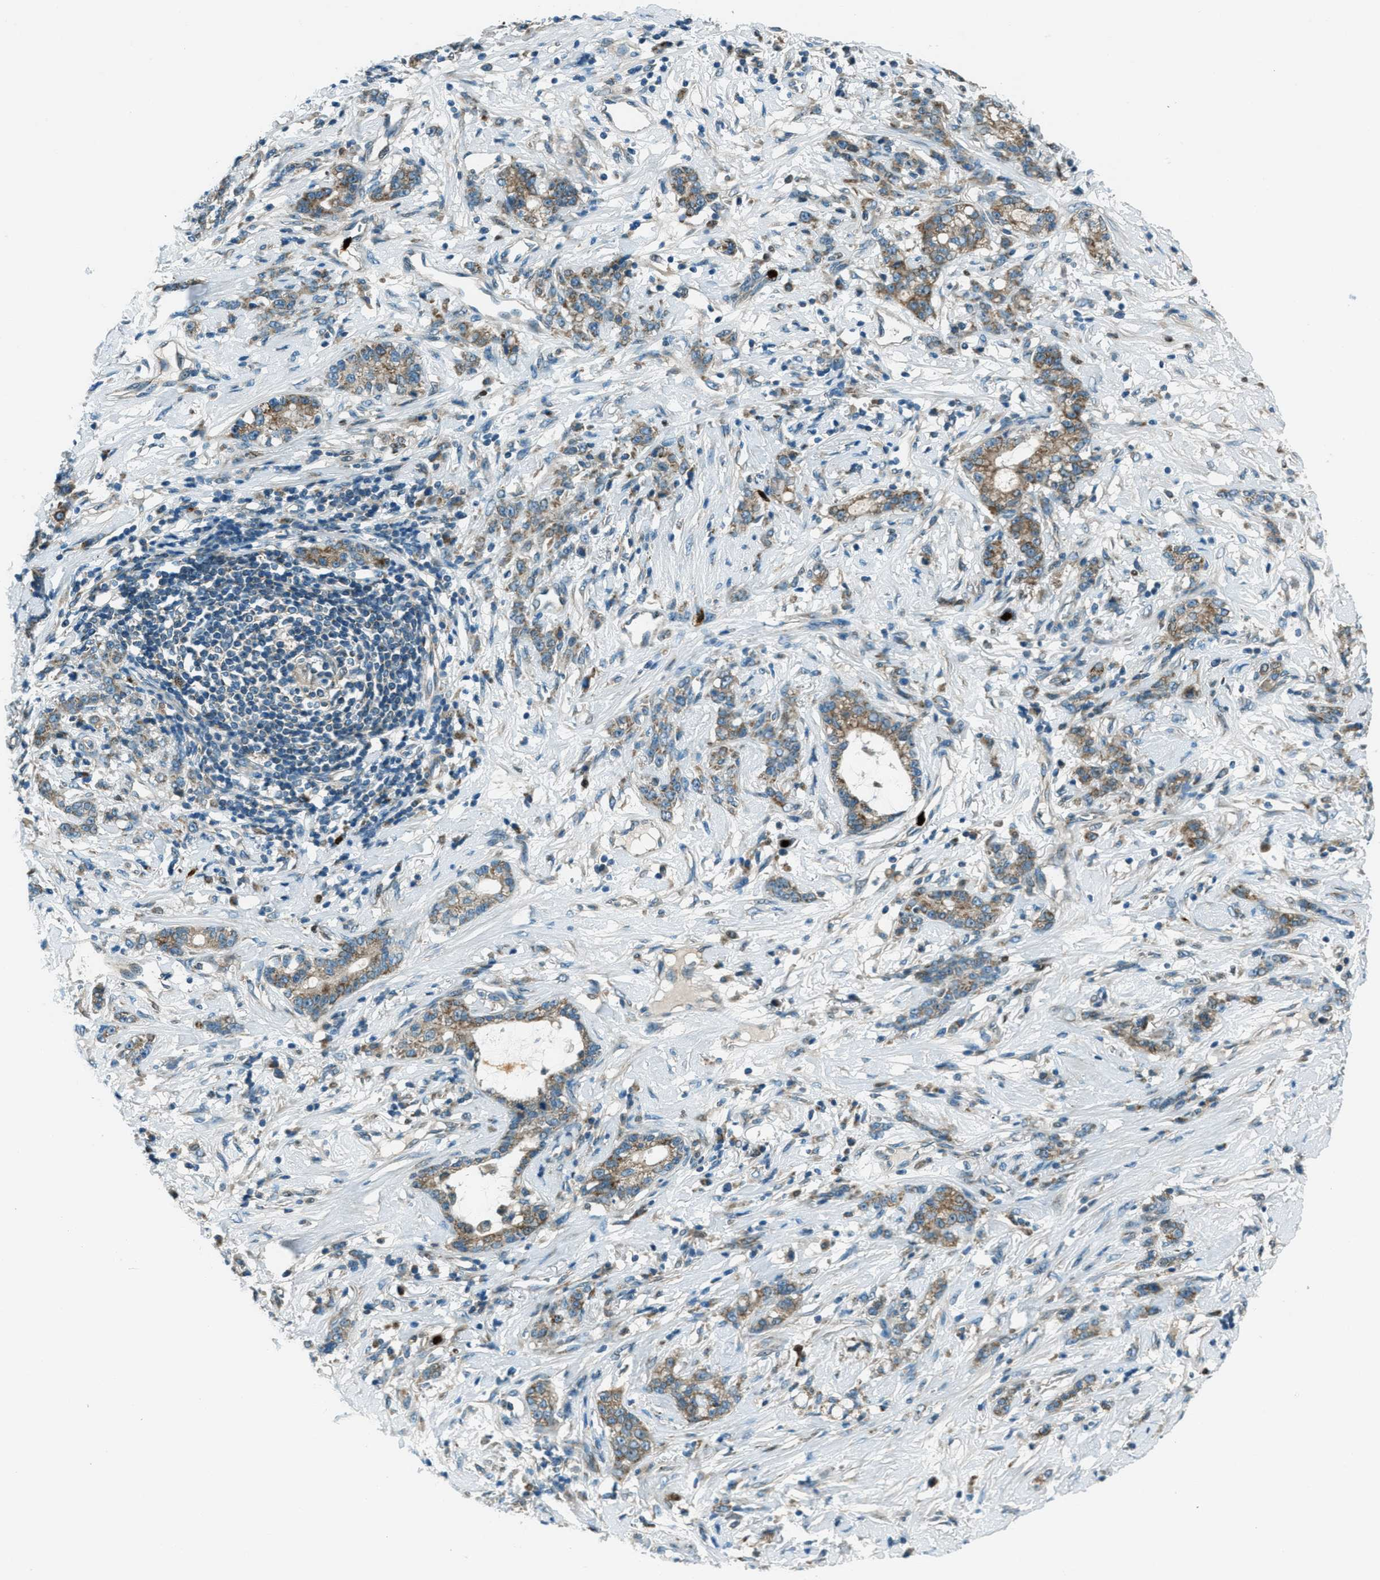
{"staining": {"intensity": "moderate", "quantity": ">75%", "location": "cytoplasmic/membranous"}, "tissue": "stomach cancer", "cell_type": "Tumor cells", "image_type": "cancer", "snomed": [{"axis": "morphology", "description": "Adenocarcinoma, NOS"}, {"axis": "topography", "description": "Stomach, lower"}], "caption": "A histopathology image of stomach adenocarcinoma stained for a protein displays moderate cytoplasmic/membranous brown staining in tumor cells.", "gene": "FAR1", "patient": {"sex": "male", "age": 88}}